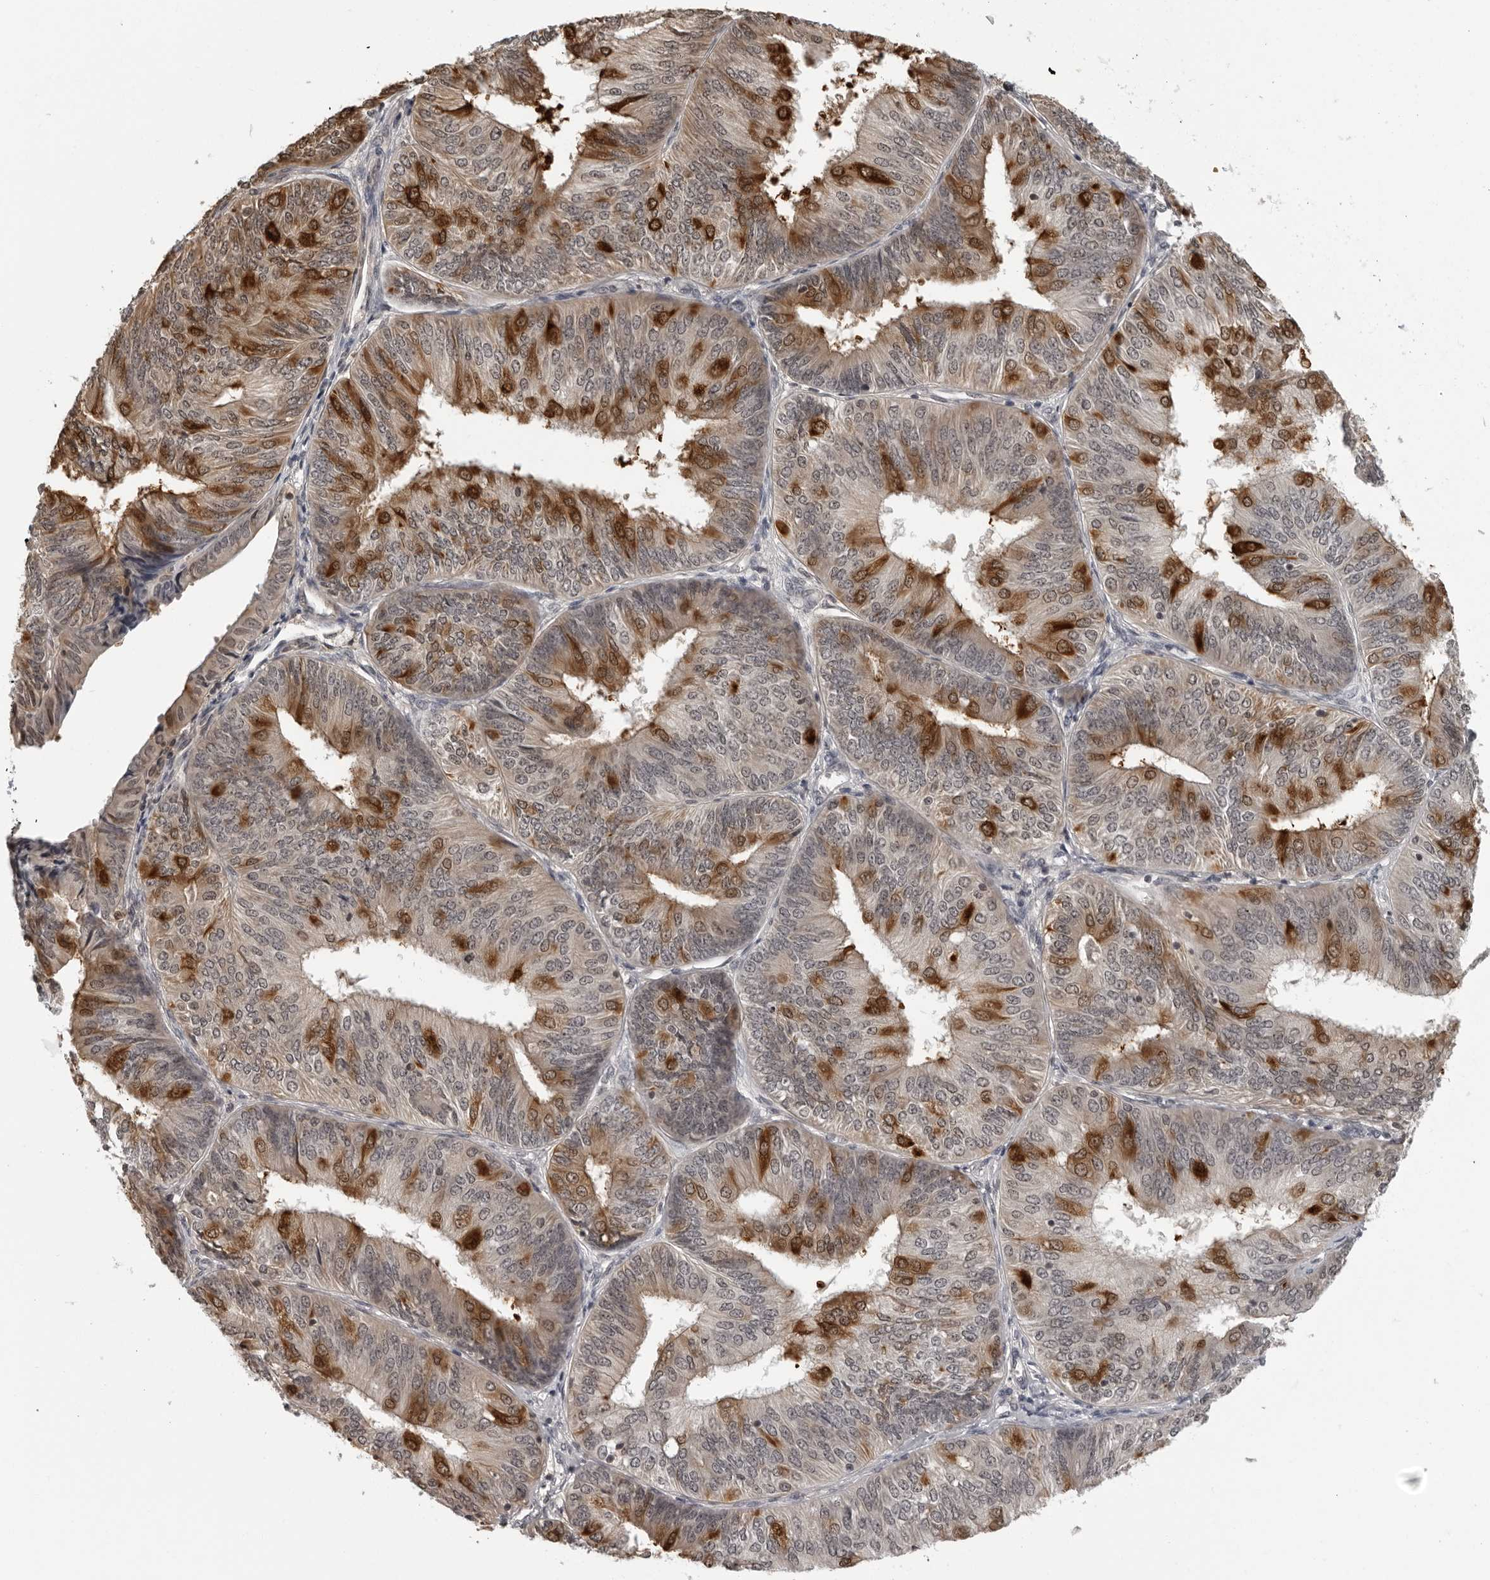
{"staining": {"intensity": "moderate", "quantity": ">75%", "location": "cytoplasmic/membranous"}, "tissue": "endometrial cancer", "cell_type": "Tumor cells", "image_type": "cancer", "snomed": [{"axis": "morphology", "description": "Adenocarcinoma, NOS"}, {"axis": "topography", "description": "Endometrium"}], "caption": "Moderate cytoplasmic/membranous expression is present in approximately >75% of tumor cells in endometrial cancer (adenocarcinoma).", "gene": "HSPH1", "patient": {"sex": "female", "age": 58}}